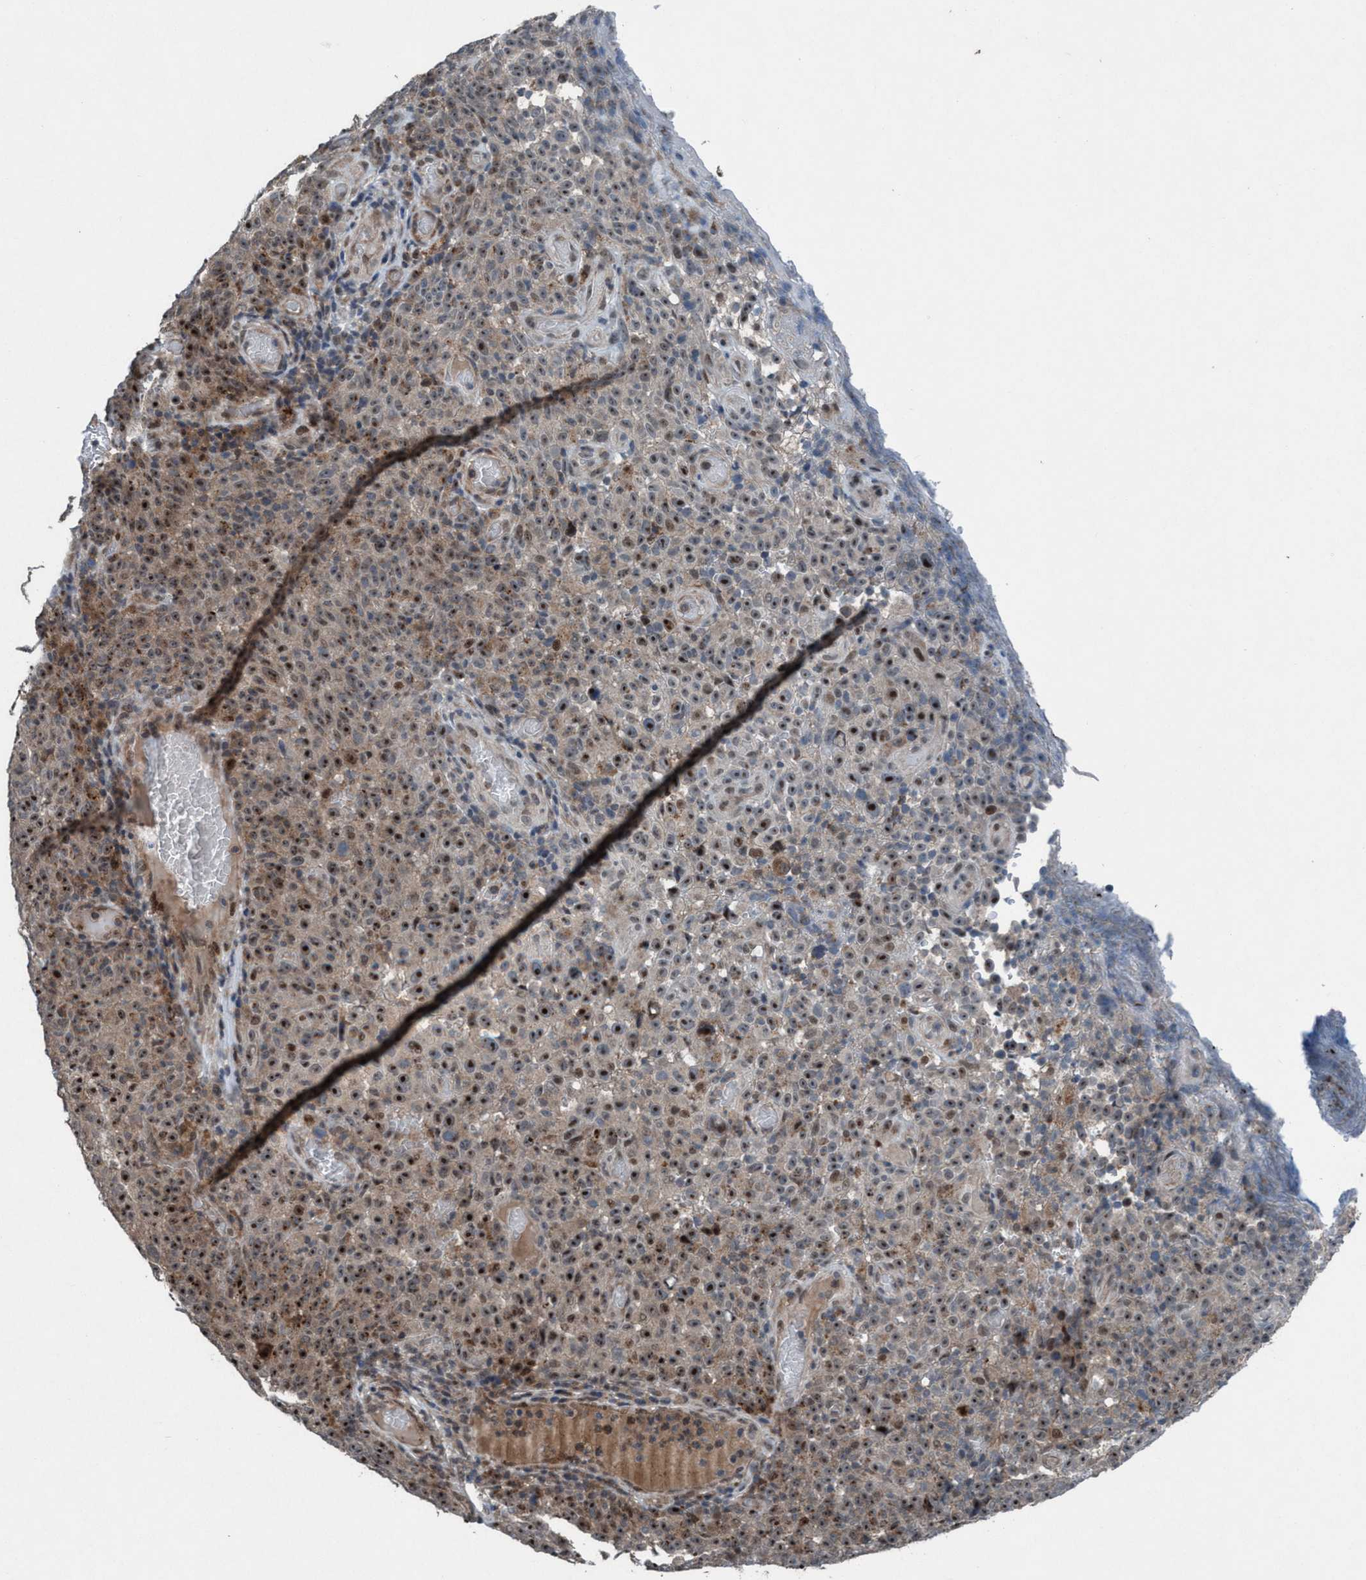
{"staining": {"intensity": "strong", "quantity": ">75%", "location": "nuclear"}, "tissue": "melanoma", "cell_type": "Tumor cells", "image_type": "cancer", "snomed": [{"axis": "morphology", "description": "Malignant melanoma, NOS"}, {"axis": "topography", "description": "Skin"}], "caption": "The histopathology image displays staining of melanoma, revealing strong nuclear protein positivity (brown color) within tumor cells.", "gene": "NISCH", "patient": {"sex": "female", "age": 82}}